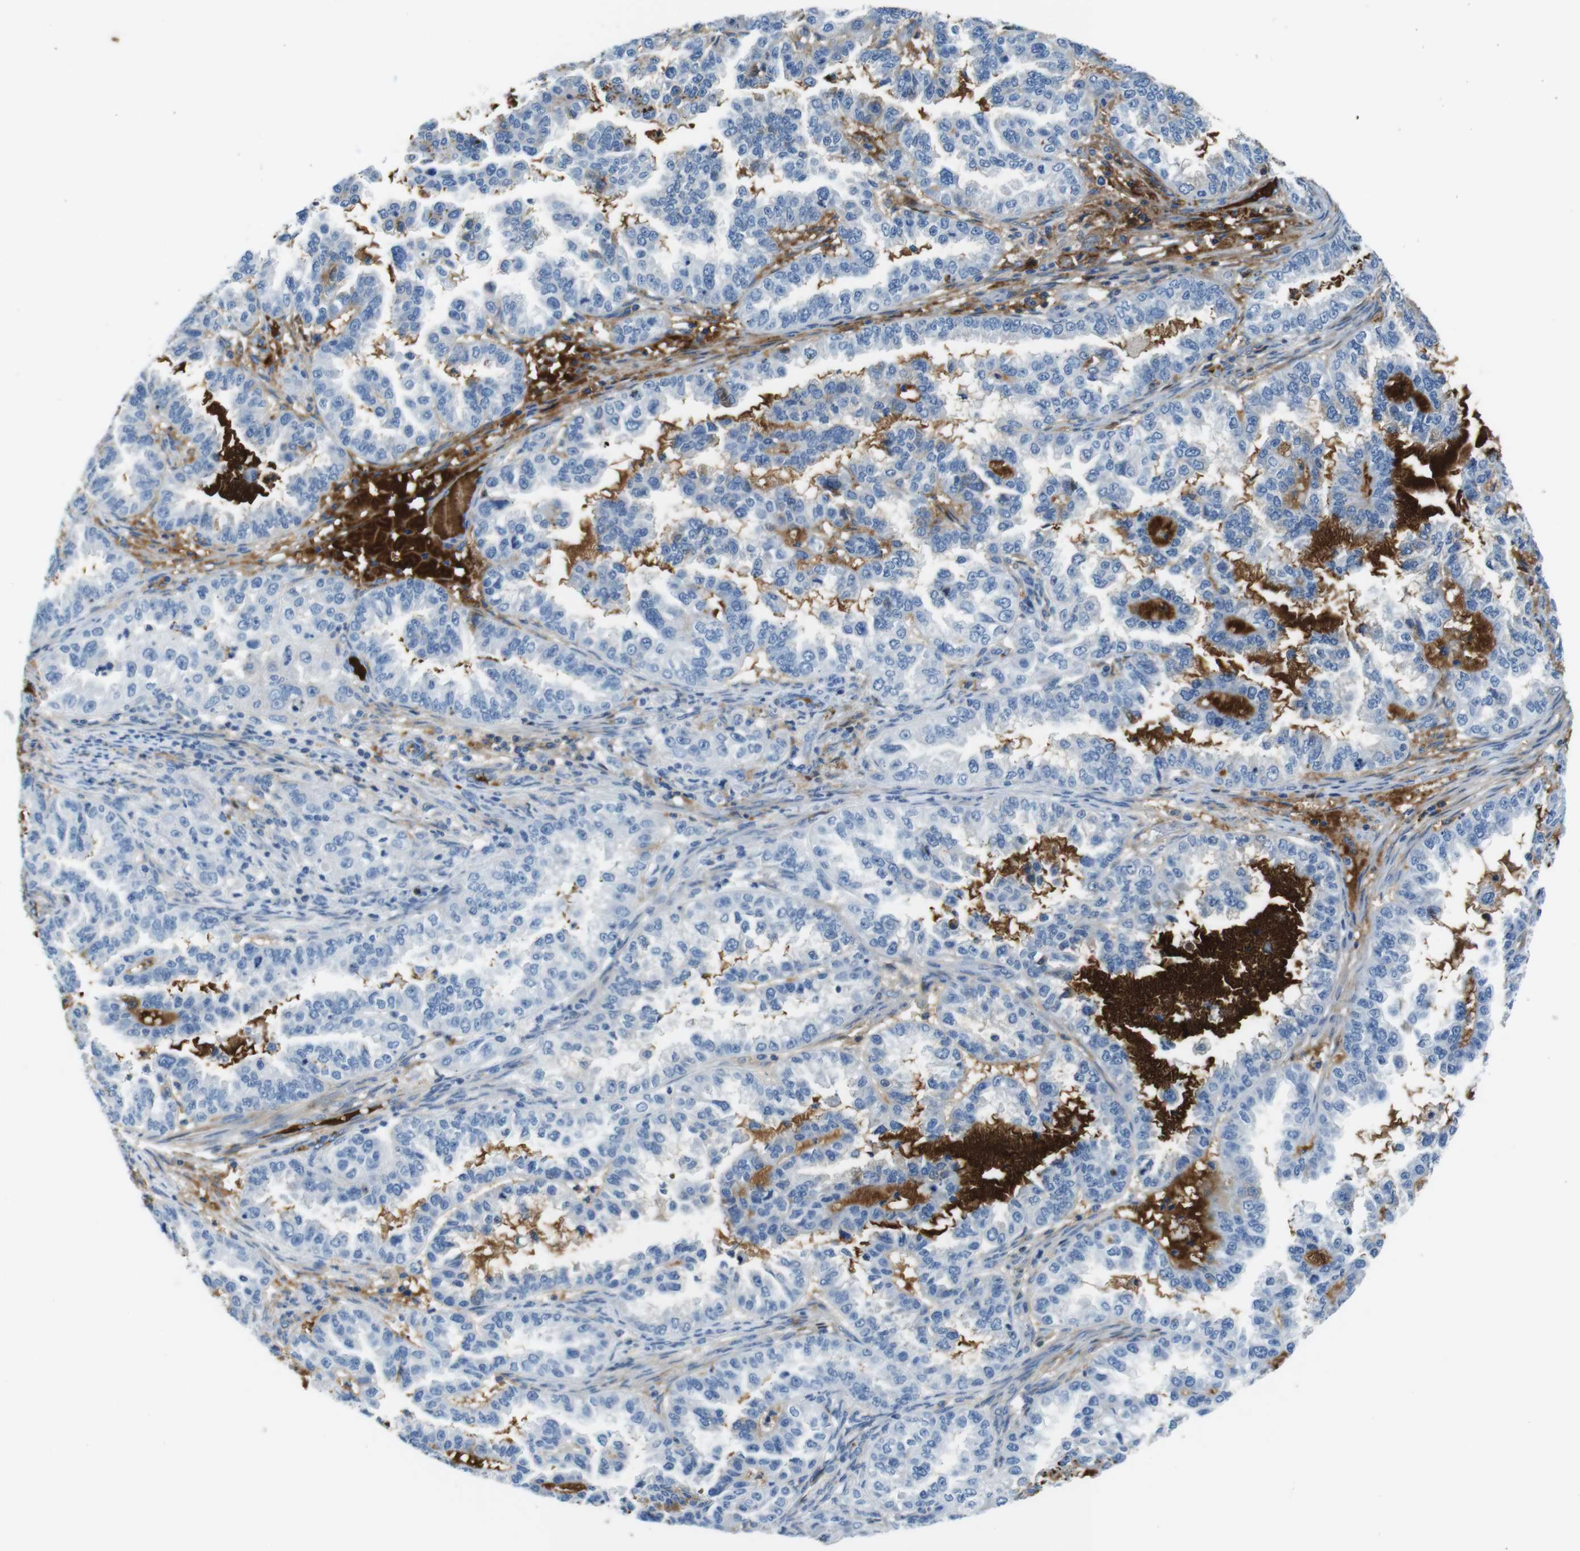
{"staining": {"intensity": "negative", "quantity": "none", "location": "none"}, "tissue": "endometrial cancer", "cell_type": "Tumor cells", "image_type": "cancer", "snomed": [{"axis": "morphology", "description": "Adenocarcinoma, NOS"}, {"axis": "topography", "description": "Endometrium"}], "caption": "Photomicrograph shows no protein positivity in tumor cells of endometrial adenocarcinoma tissue.", "gene": "IGKC", "patient": {"sex": "female", "age": 85}}